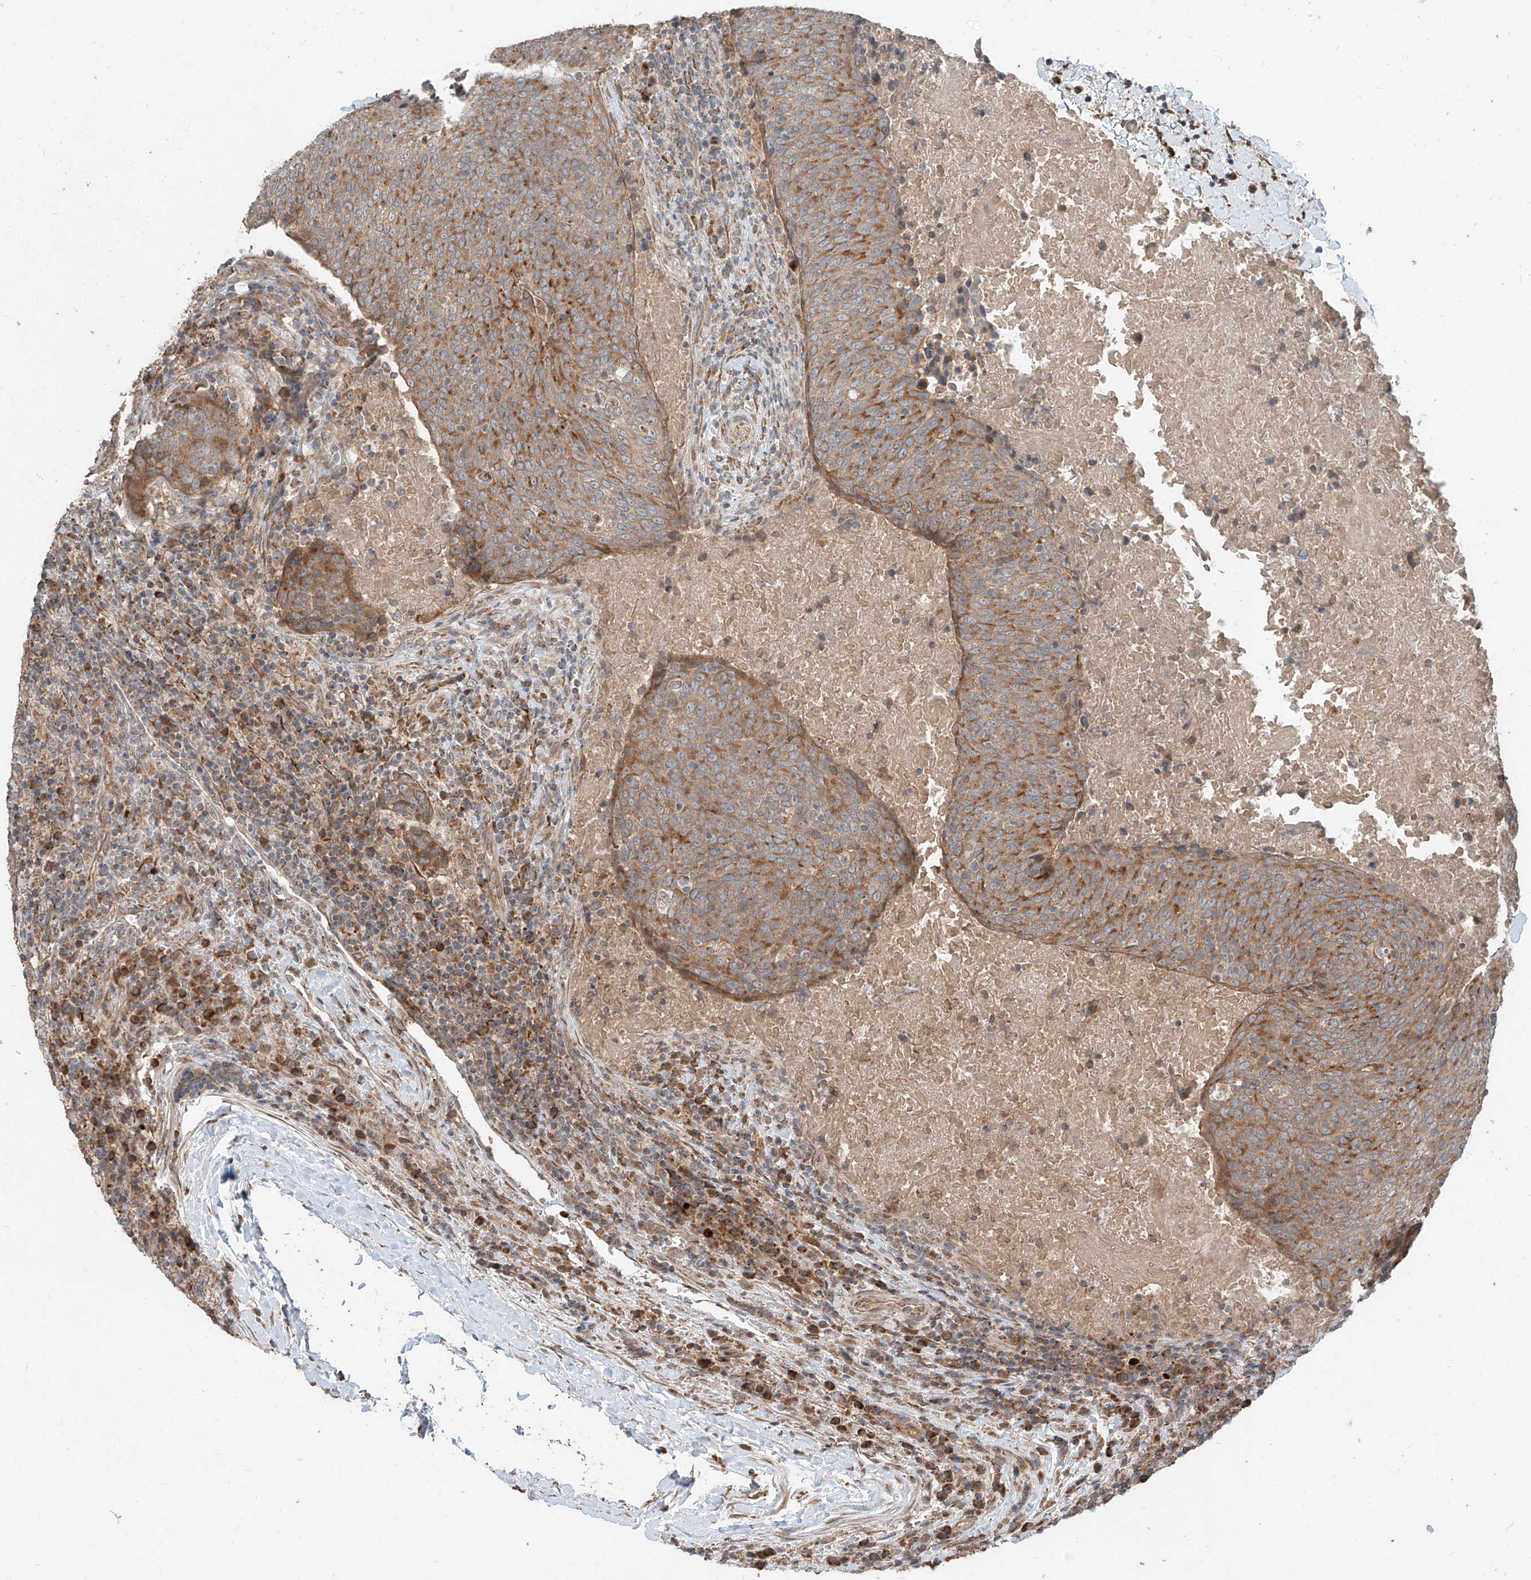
{"staining": {"intensity": "moderate", "quantity": ">75%", "location": "cytoplasmic/membranous"}, "tissue": "head and neck cancer", "cell_type": "Tumor cells", "image_type": "cancer", "snomed": [{"axis": "morphology", "description": "Squamous cell carcinoma, NOS"}, {"axis": "morphology", "description": "Squamous cell carcinoma, metastatic, NOS"}, {"axis": "topography", "description": "Lymph node"}, {"axis": "topography", "description": "Head-Neck"}], "caption": "Protein positivity by immunohistochemistry demonstrates moderate cytoplasmic/membranous expression in about >75% of tumor cells in head and neck cancer. Immunohistochemistry (ihc) stains the protein in brown and the nuclei are stained blue.", "gene": "STX19", "patient": {"sex": "male", "age": 62}}